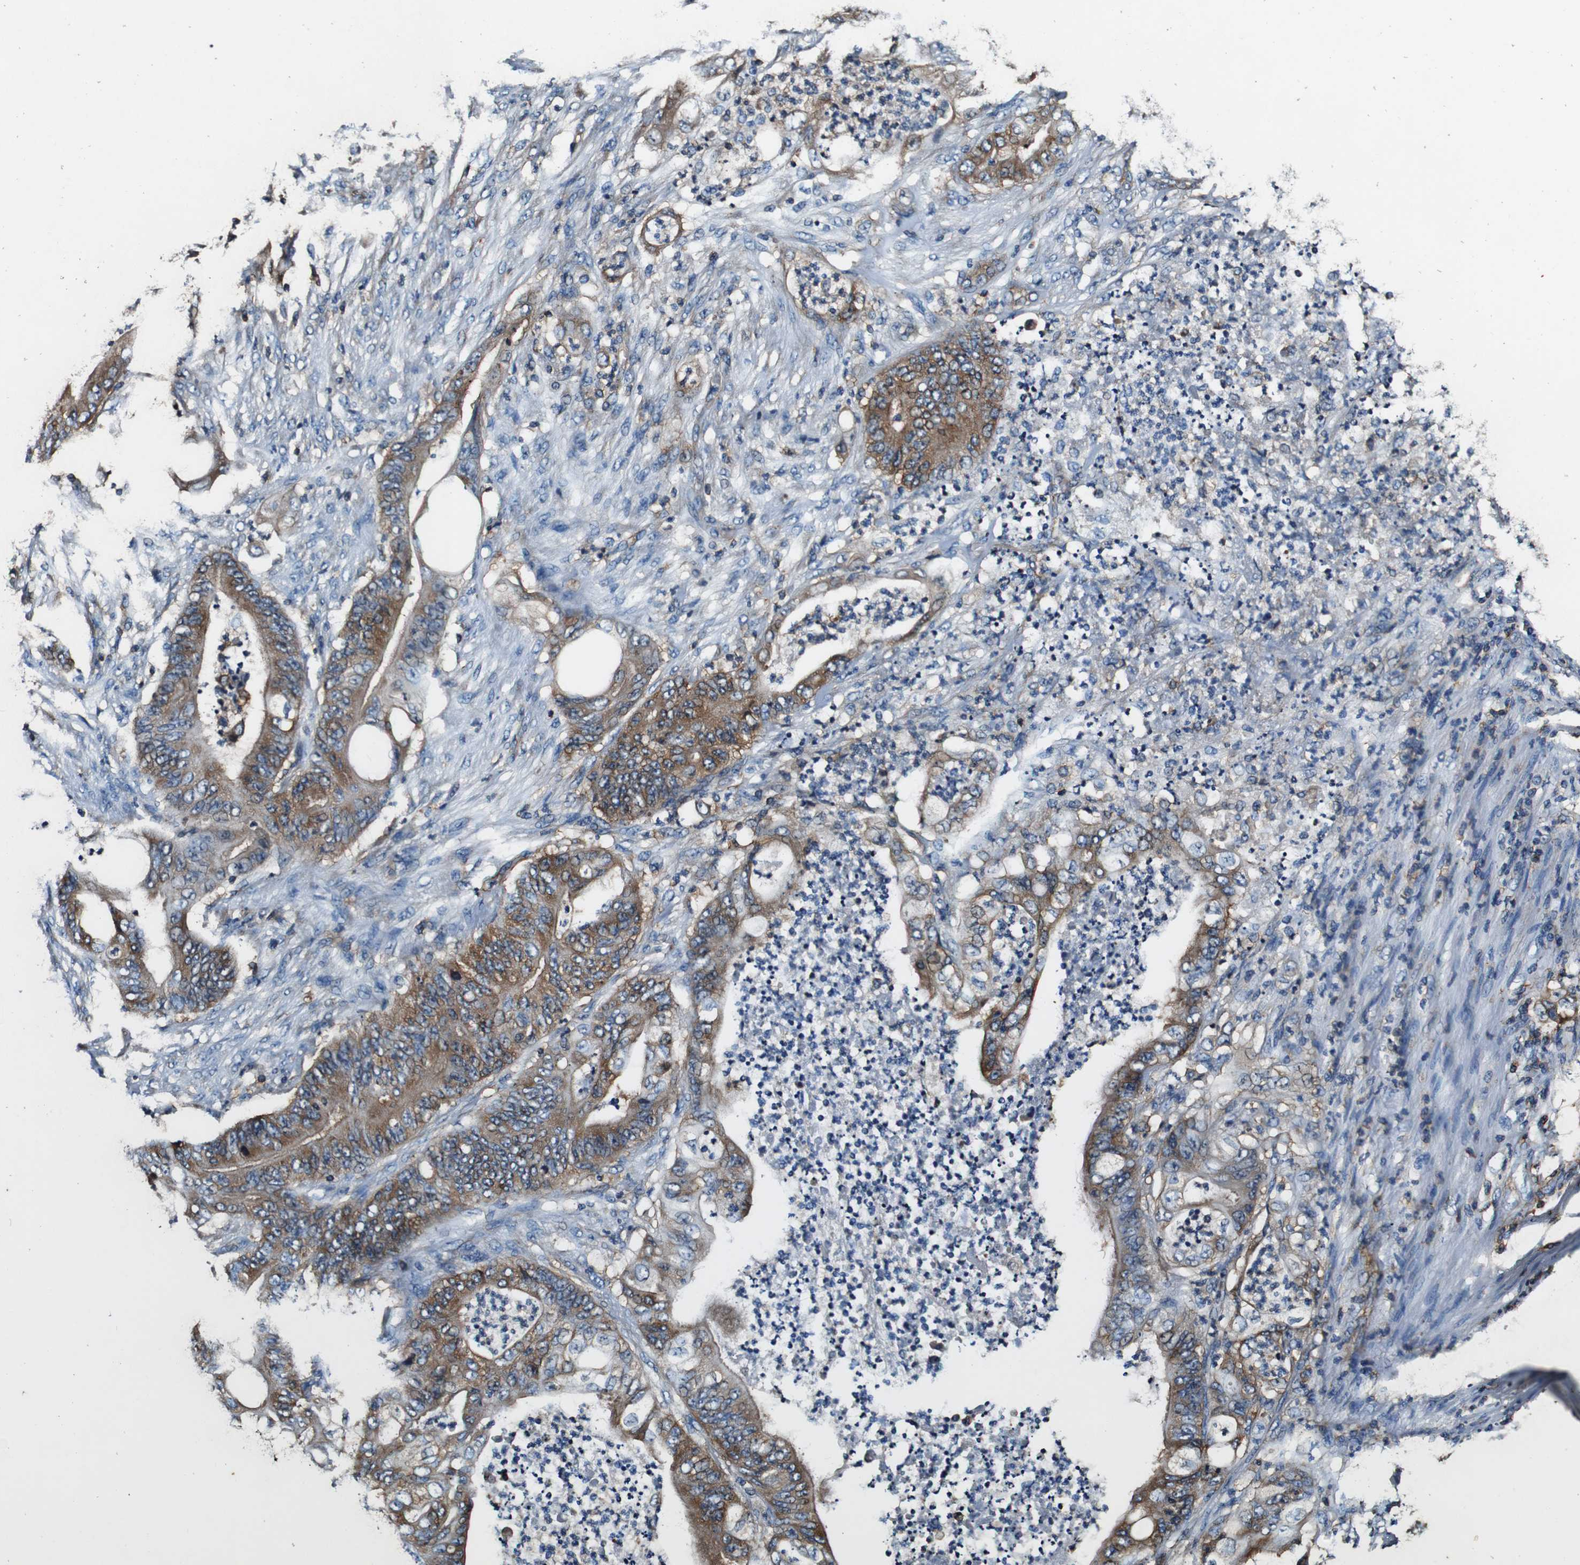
{"staining": {"intensity": "moderate", "quantity": ">75%", "location": "cytoplasmic/membranous"}, "tissue": "stomach cancer", "cell_type": "Tumor cells", "image_type": "cancer", "snomed": [{"axis": "morphology", "description": "Adenocarcinoma, NOS"}, {"axis": "topography", "description": "Stomach"}], "caption": "There is medium levels of moderate cytoplasmic/membranous staining in tumor cells of stomach cancer (adenocarcinoma), as demonstrated by immunohistochemical staining (brown color).", "gene": "RHOT2", "patient": {"sex": "female", "age": 73}}